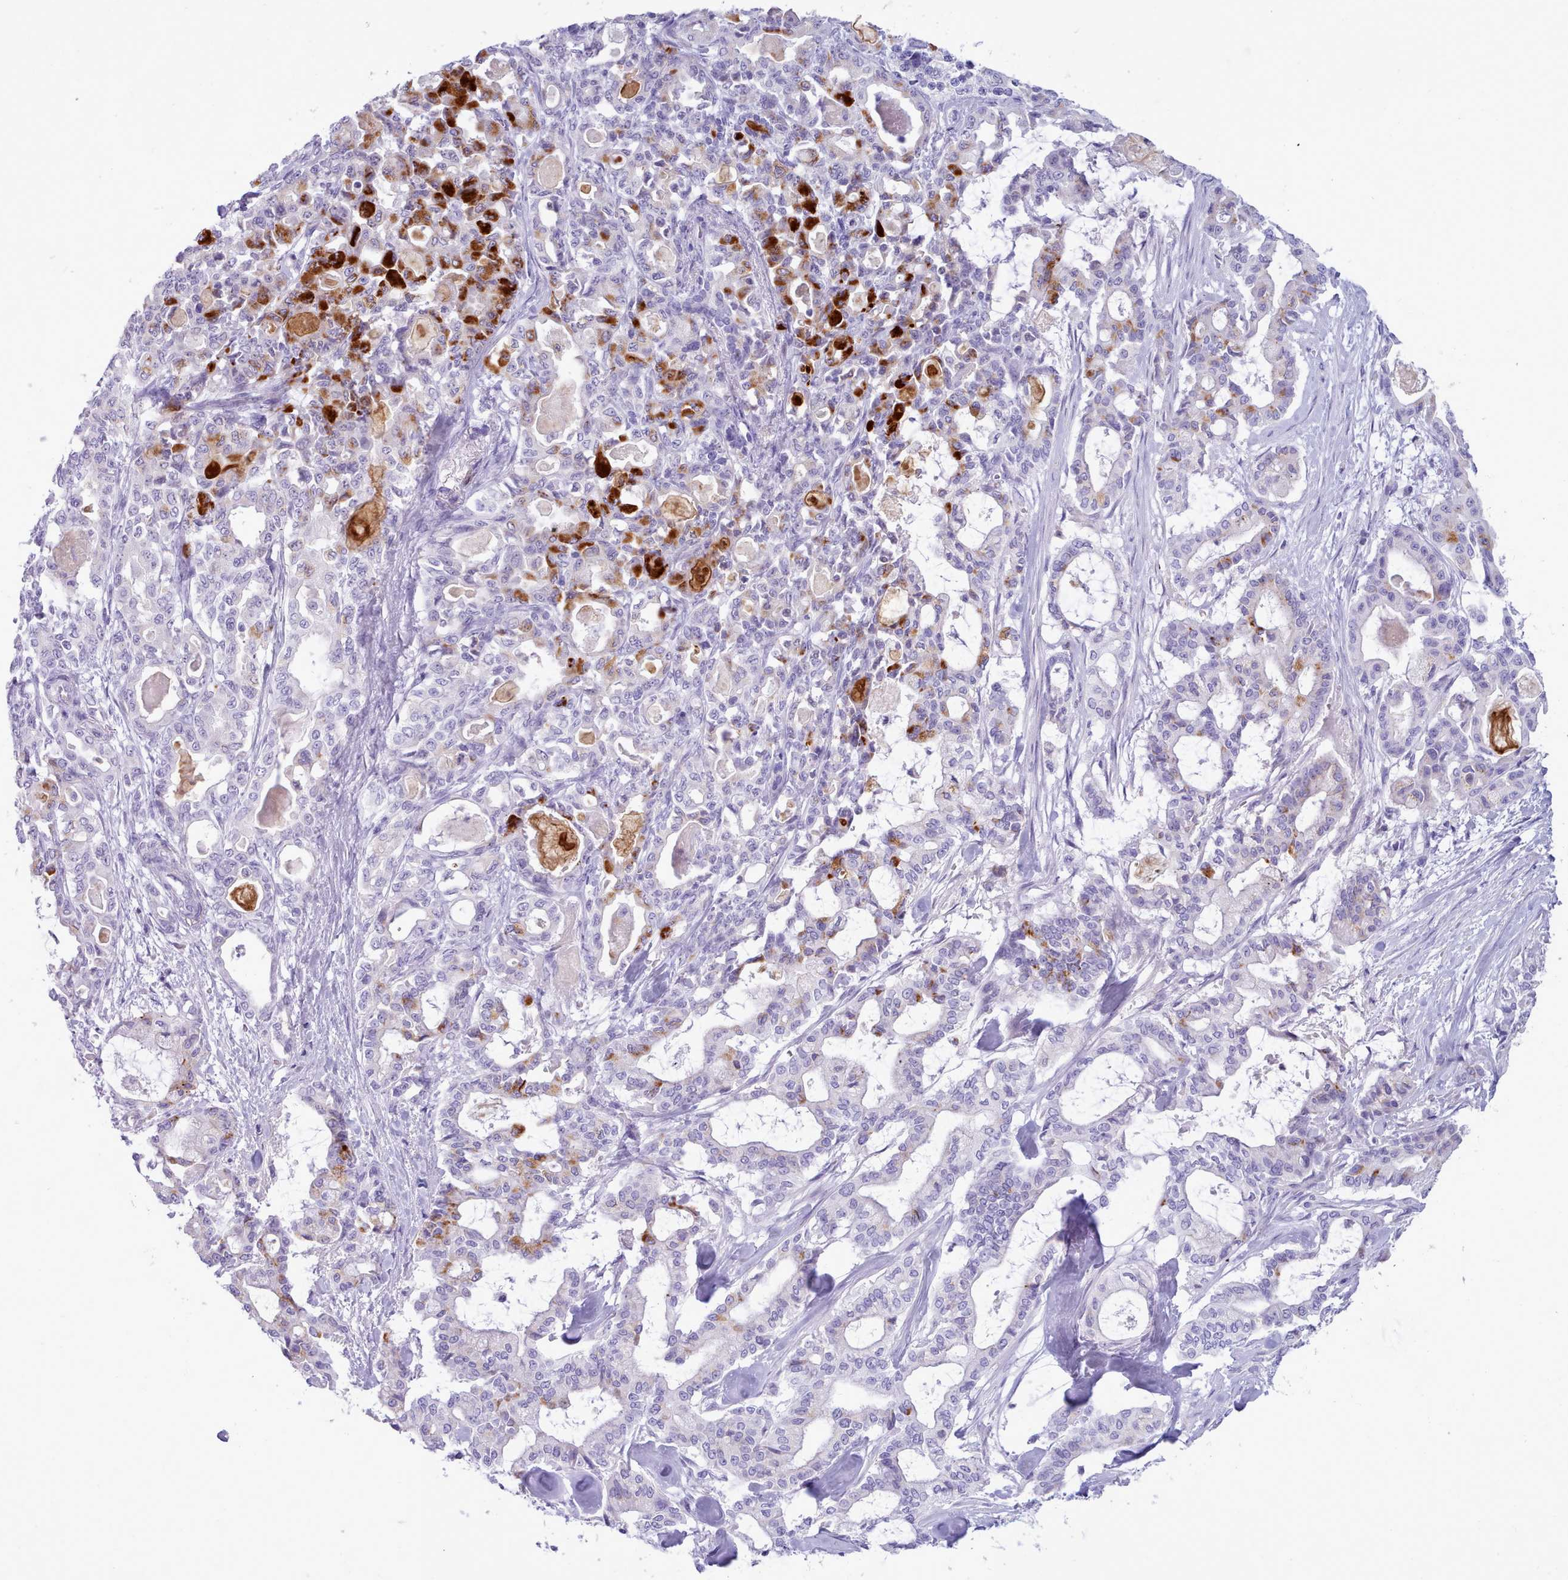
{"staining": {"intensity": "strong", "quantity": "<25%", "location": "cytoplasmic/membranous"}, "tissue": "pancreatic cancer", "cell_type": "Tumor cells", "image_type": "cancer", "snomed": [{"axis": "morphology", "description": "Adenocarcinoma, NOS"}, {"axis": "topography", "description": "Pancreas"}], "caption": "Tumor cells show strong cytoplasmic/membranous positivity in about <25% of cells in pancreatic cancer.", "gene": "NKX1-2", "patient": {"sex": "male", "age": 63}}